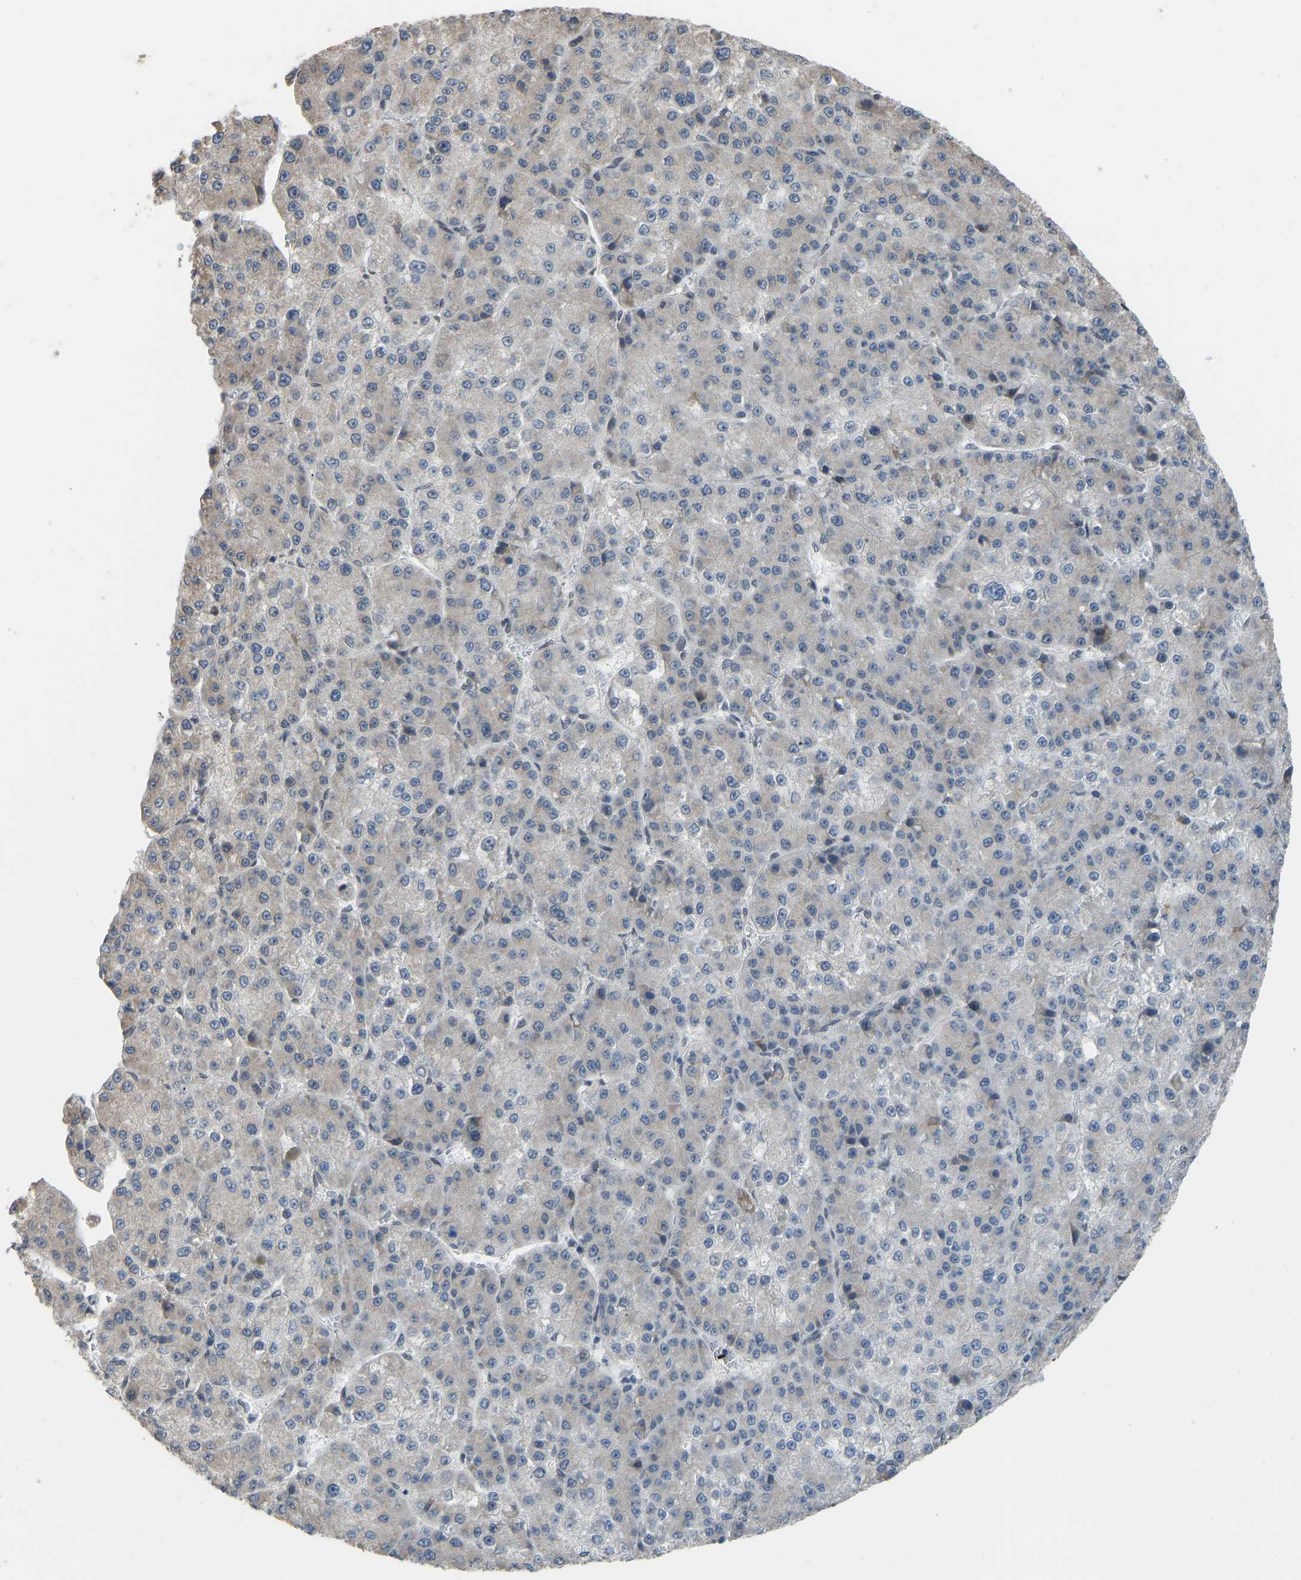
{"staining": {"intensity": "weak", "quantity": "<25%", "location": "cytoplasmic/membranous"}, "tissue": "liver cancer", "cell_type": "Tumor cells", "image_type": "cancer", "snomed": [{"axis": "morphology", "description": "Carcinoma, Hepatocellular, NOS"}, {"axis": "topography", "description": "Liver"}], "caption": "IHC photomicrograph of neoplastic tissue: liver hepatocellular carcinoma stained with DAB demonstrates no significant protein staining in tumor cells.", "gene": "KPNA6", "patient": {"sex": "female", "age": 73}}